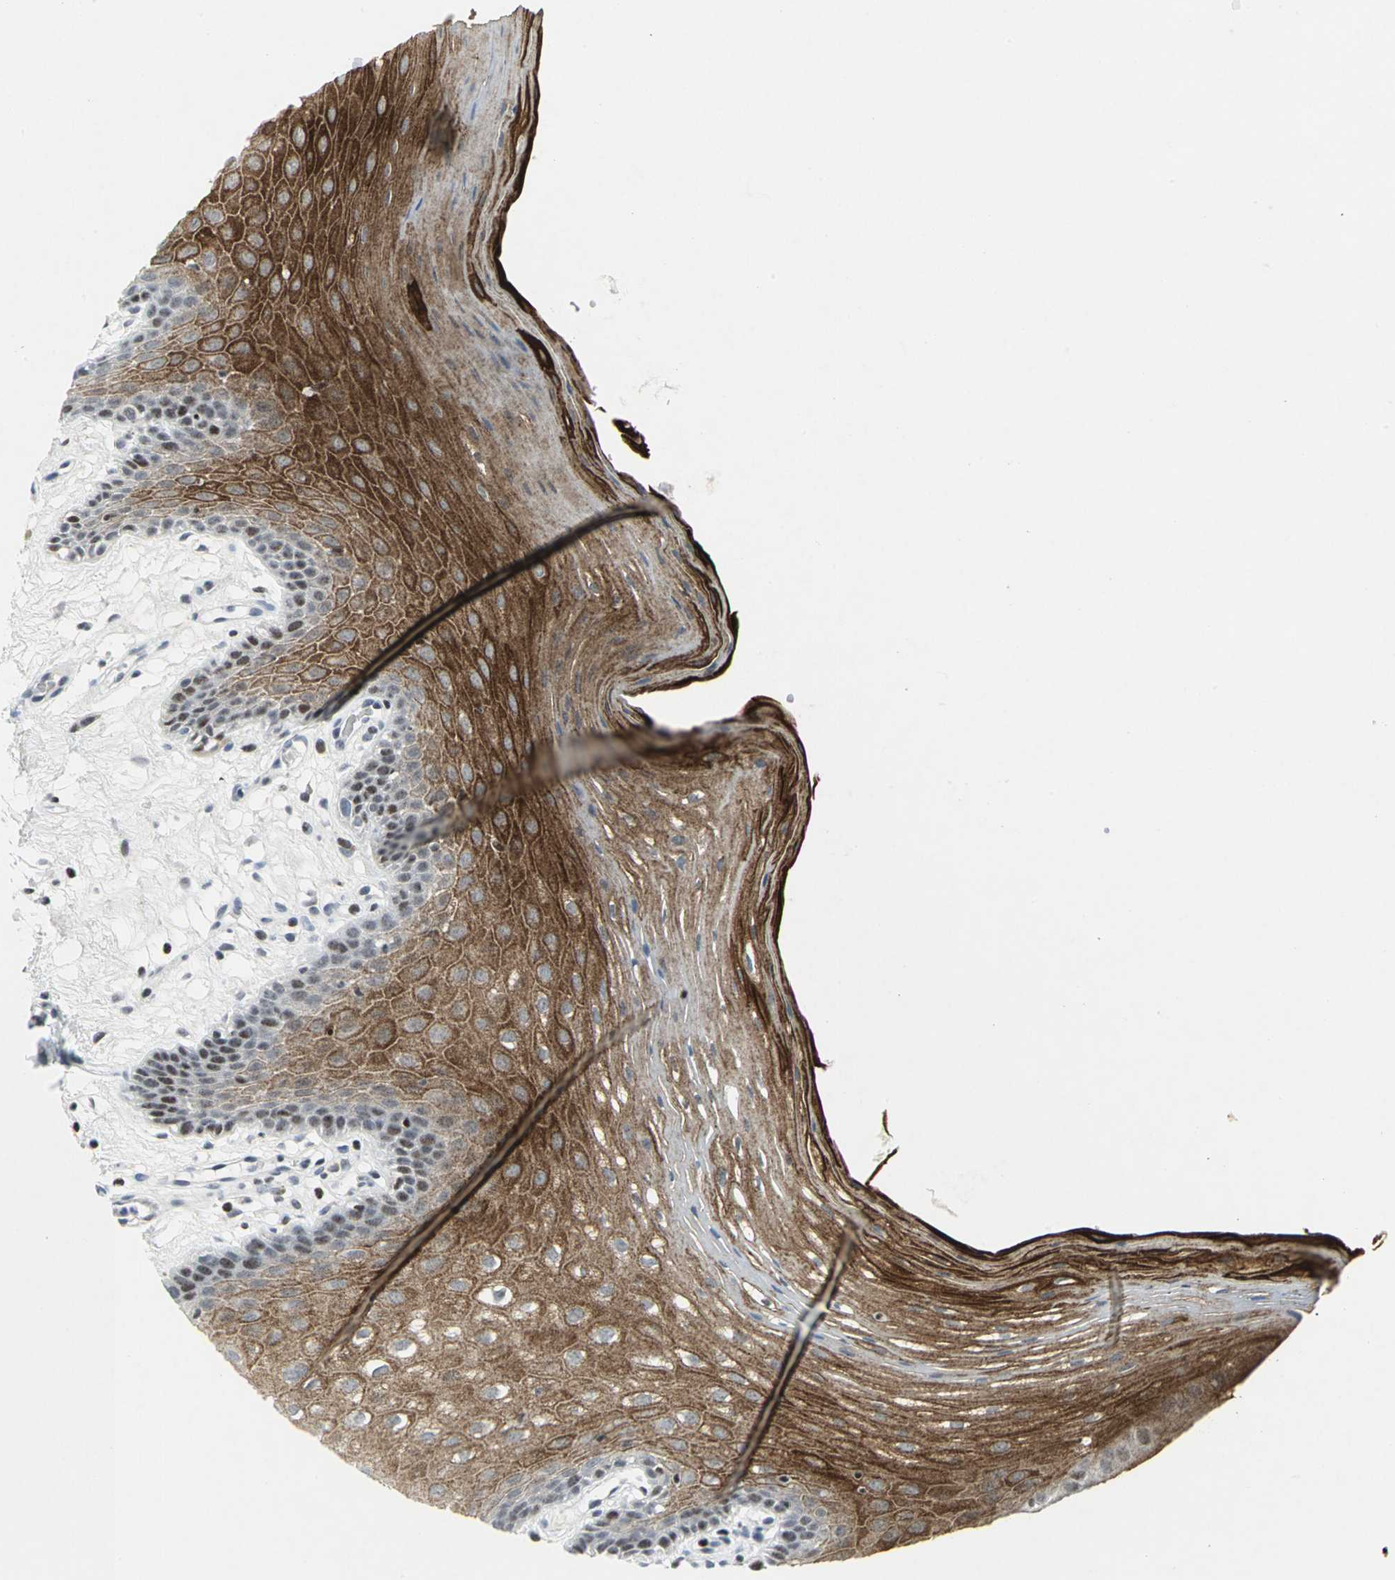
{"staining": {"intensity": "strong", "quantity": ">75%", "location": "cytoplasmic/membranous"}, "tissue": "oral mucosa", "cell_type": "Squamous epithelial cells", "image_type": "normal", "snomed": [{"axis": "morphology", "description": "Normal tissue, NOS"}, {"axis": "morphology", "description": "Squamous cell carcinoma, NOS"}, {"axis": "topography", "description": "Skeletal muscle"}, {"axis": "topography", "description": "Oral tissue"}, {"axis": "topography", "description": "Head-Neck"}], "caption": "Human oral mucosa stained with a brown dye reveals strong cytoplasmic/membranous positive expression in approximately >75% of squamous epithelial cells.", "gene": "RPA1", "patient": {"sex": "male", "age": 71}}